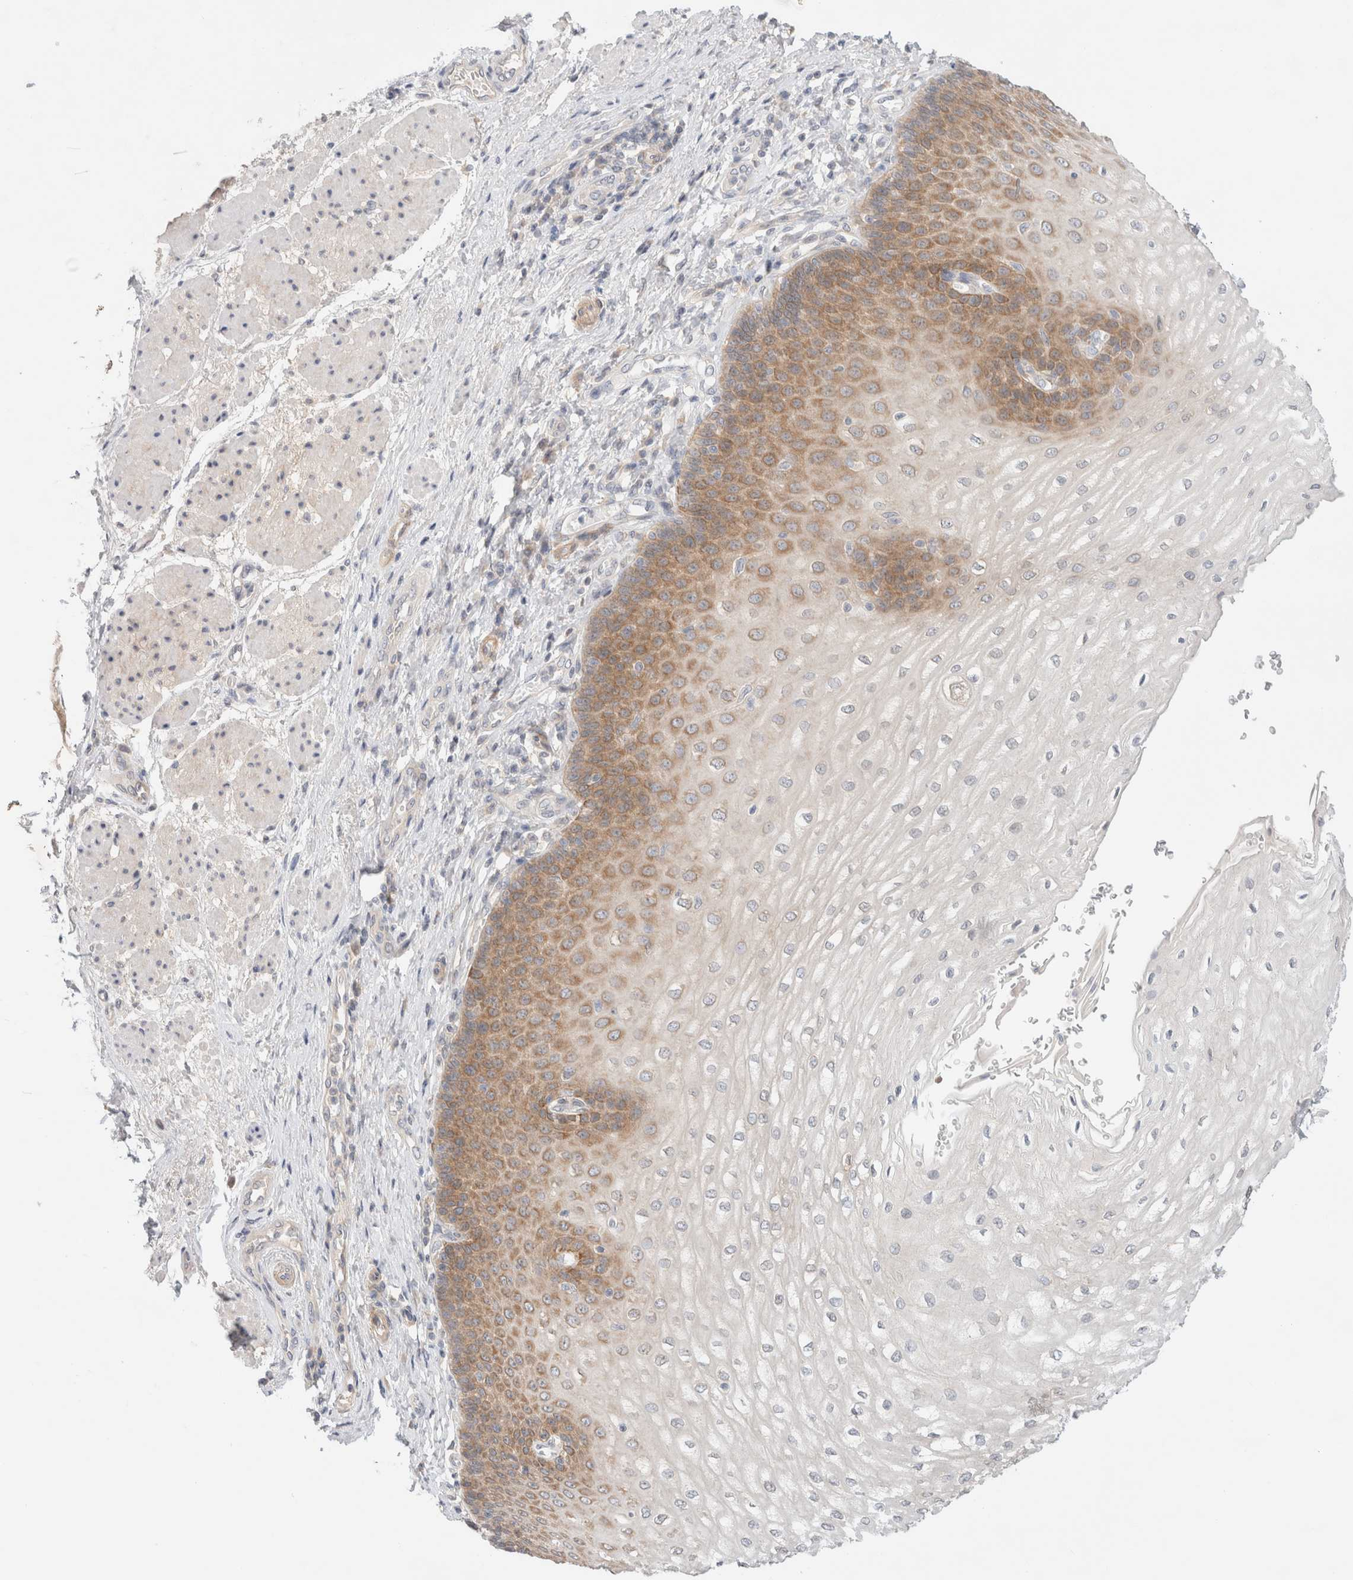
{"staining": {"intensity": "moderate", "quantity": "25%-75%", "location": "cytoplasmic/membranous"}, "tissue": "esophagus", "cell_type": "Squamous epithelial cells", "image_type": "normal", "snomed": [{"axis": "morphology", "description": "Normal tissue, NOS"}, {"axis": "topography", "description": "Esophagus"}], "caption": "This micrograph reveals immunohistochemistry (IHC) staining of unremarkable esophagus, with medium moderate cytoplasmic/membranous positivity in about 25%-75% of squamous epithelial cells.", "gene": "MARK3", "patient": {"sex": "male", "age": 54}}